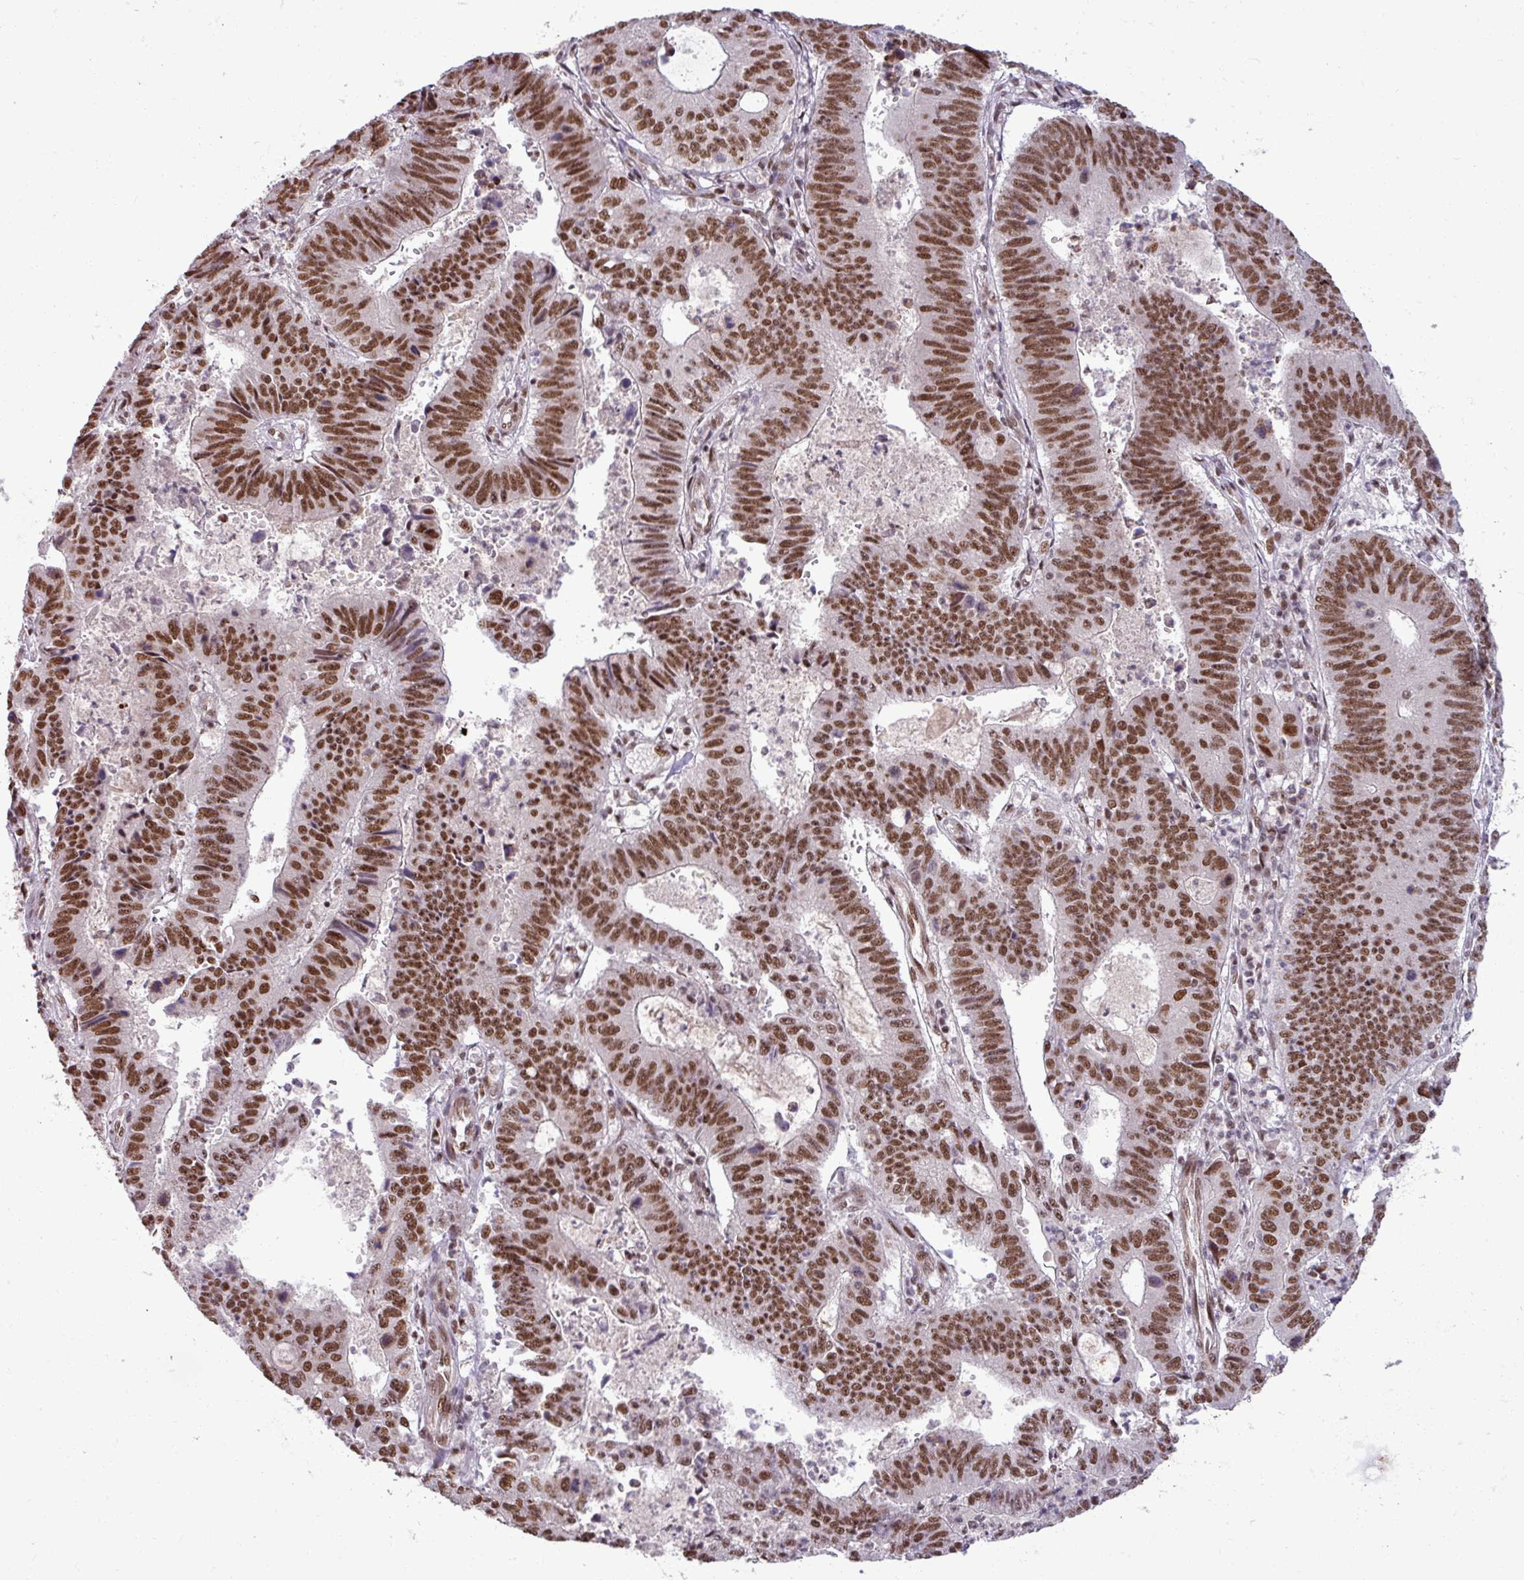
{"staining": {"intensity": "strong", "quantity": ">75%", "location": "nuclear"}, "tissue": "stomach cancer", "cell_type": "Tumor cells", "image_type": "cancer", "snomed": [{"axis": "morphology", "description": "Adenocarcinoma, NOS"}, {"axis": "topography", "description": "Stomach"}], "caption": "IHC of stomach cancer (adenocarcinoma) exhibits high levels of strong nuclear positivity in approximately >75% of tumor cells.", "gene": "PTPN20", "patient": {"sex": "male", "age": 59}}